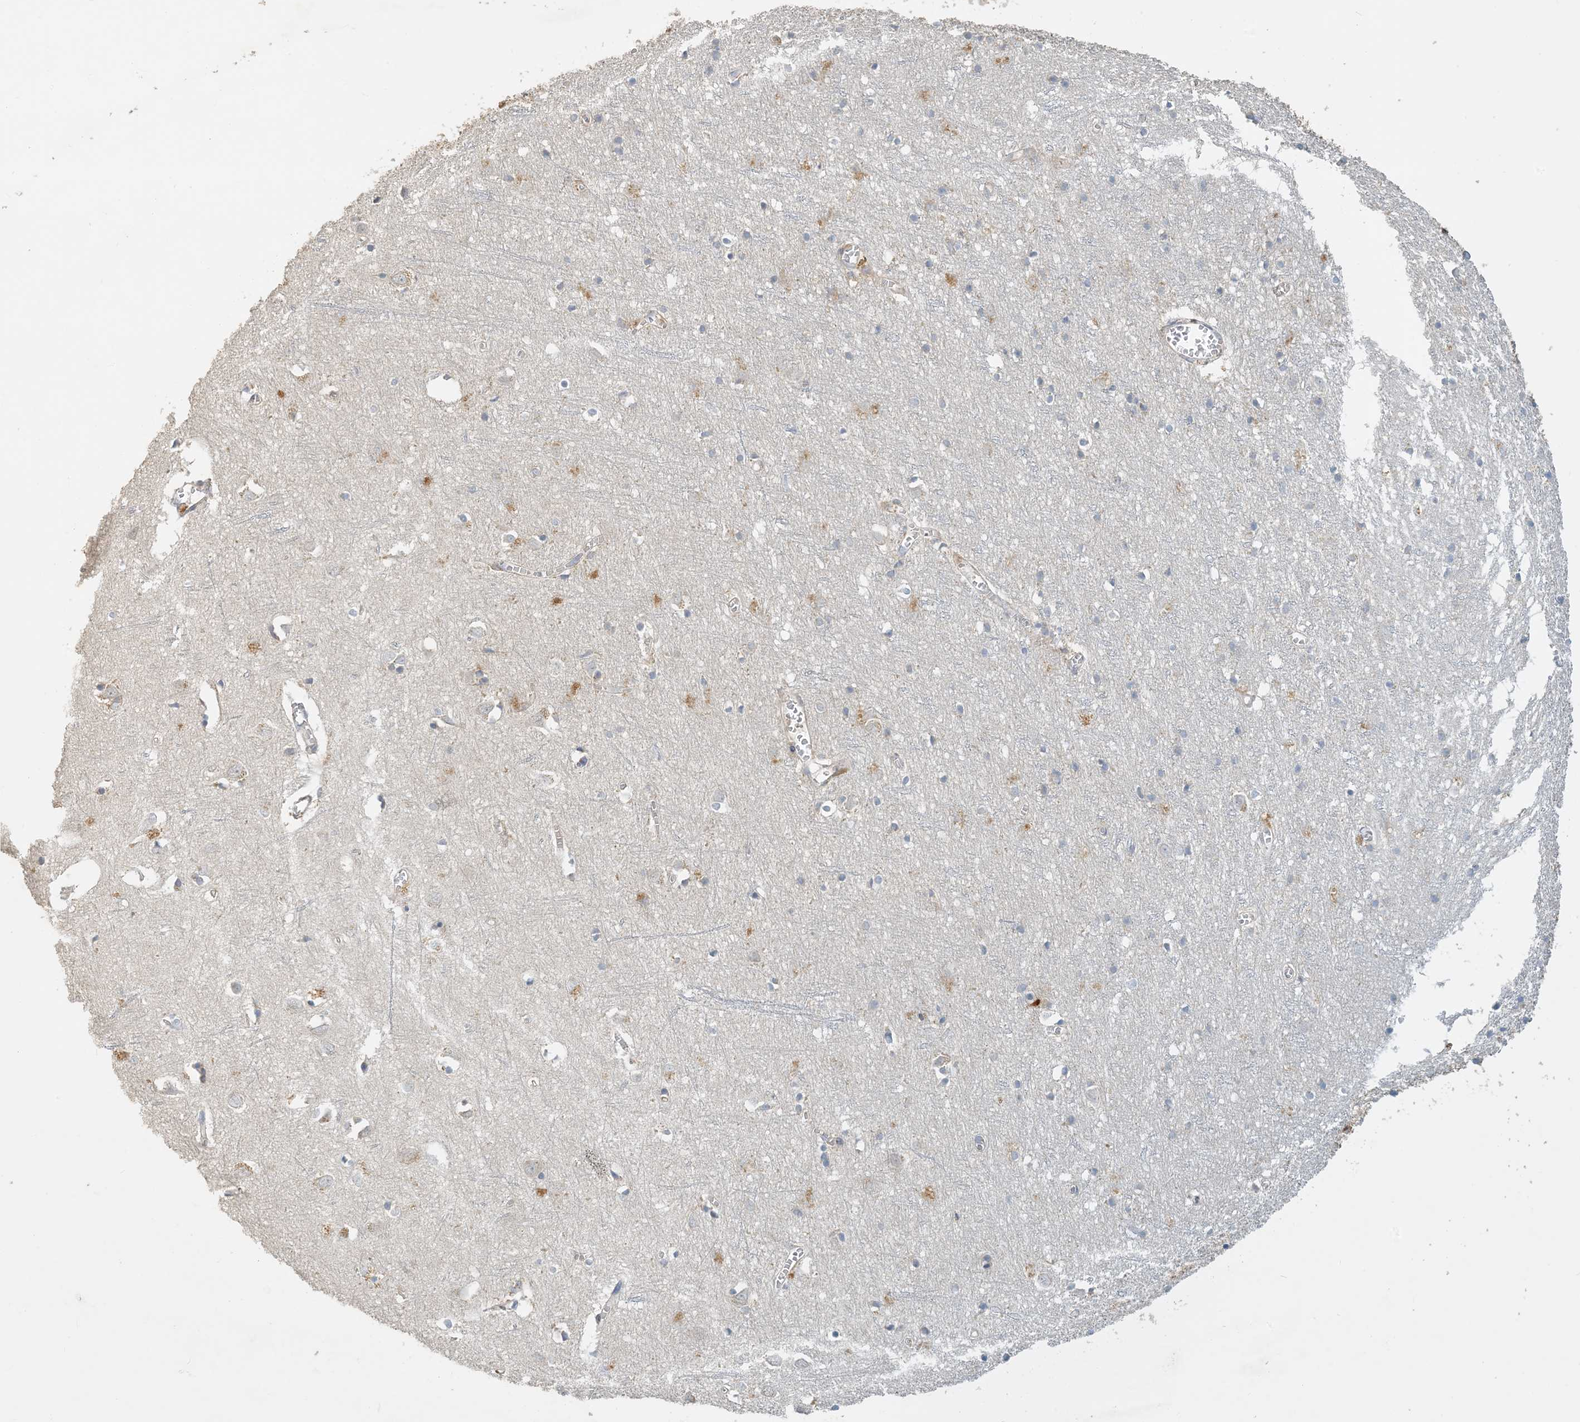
{"staining": {"intensity": "weak", "quantity": "25%-75%", "location": "cytoplasmic/membranous"}, "tissue": "cerebral cortex", "cell_type": "Endothelial cells", "image_type": "normal", "snomed": [{"axis": "morphology", "description": "Normal tissue, NOS"}, {"axis": "topography", "description": "Cerebral cortex"}], "caption": "Protein staining by immunohistochemistry exhibits weak cytoplasmic/membranous staining in about 25%-75% of endothelial cells in unremarkable cerebral cortex. (brown staining indicates protein expression, while blue staining denotes nuclei).", "gene": "SPPL2A", "patient": {"sex": "female", "age": 64}}